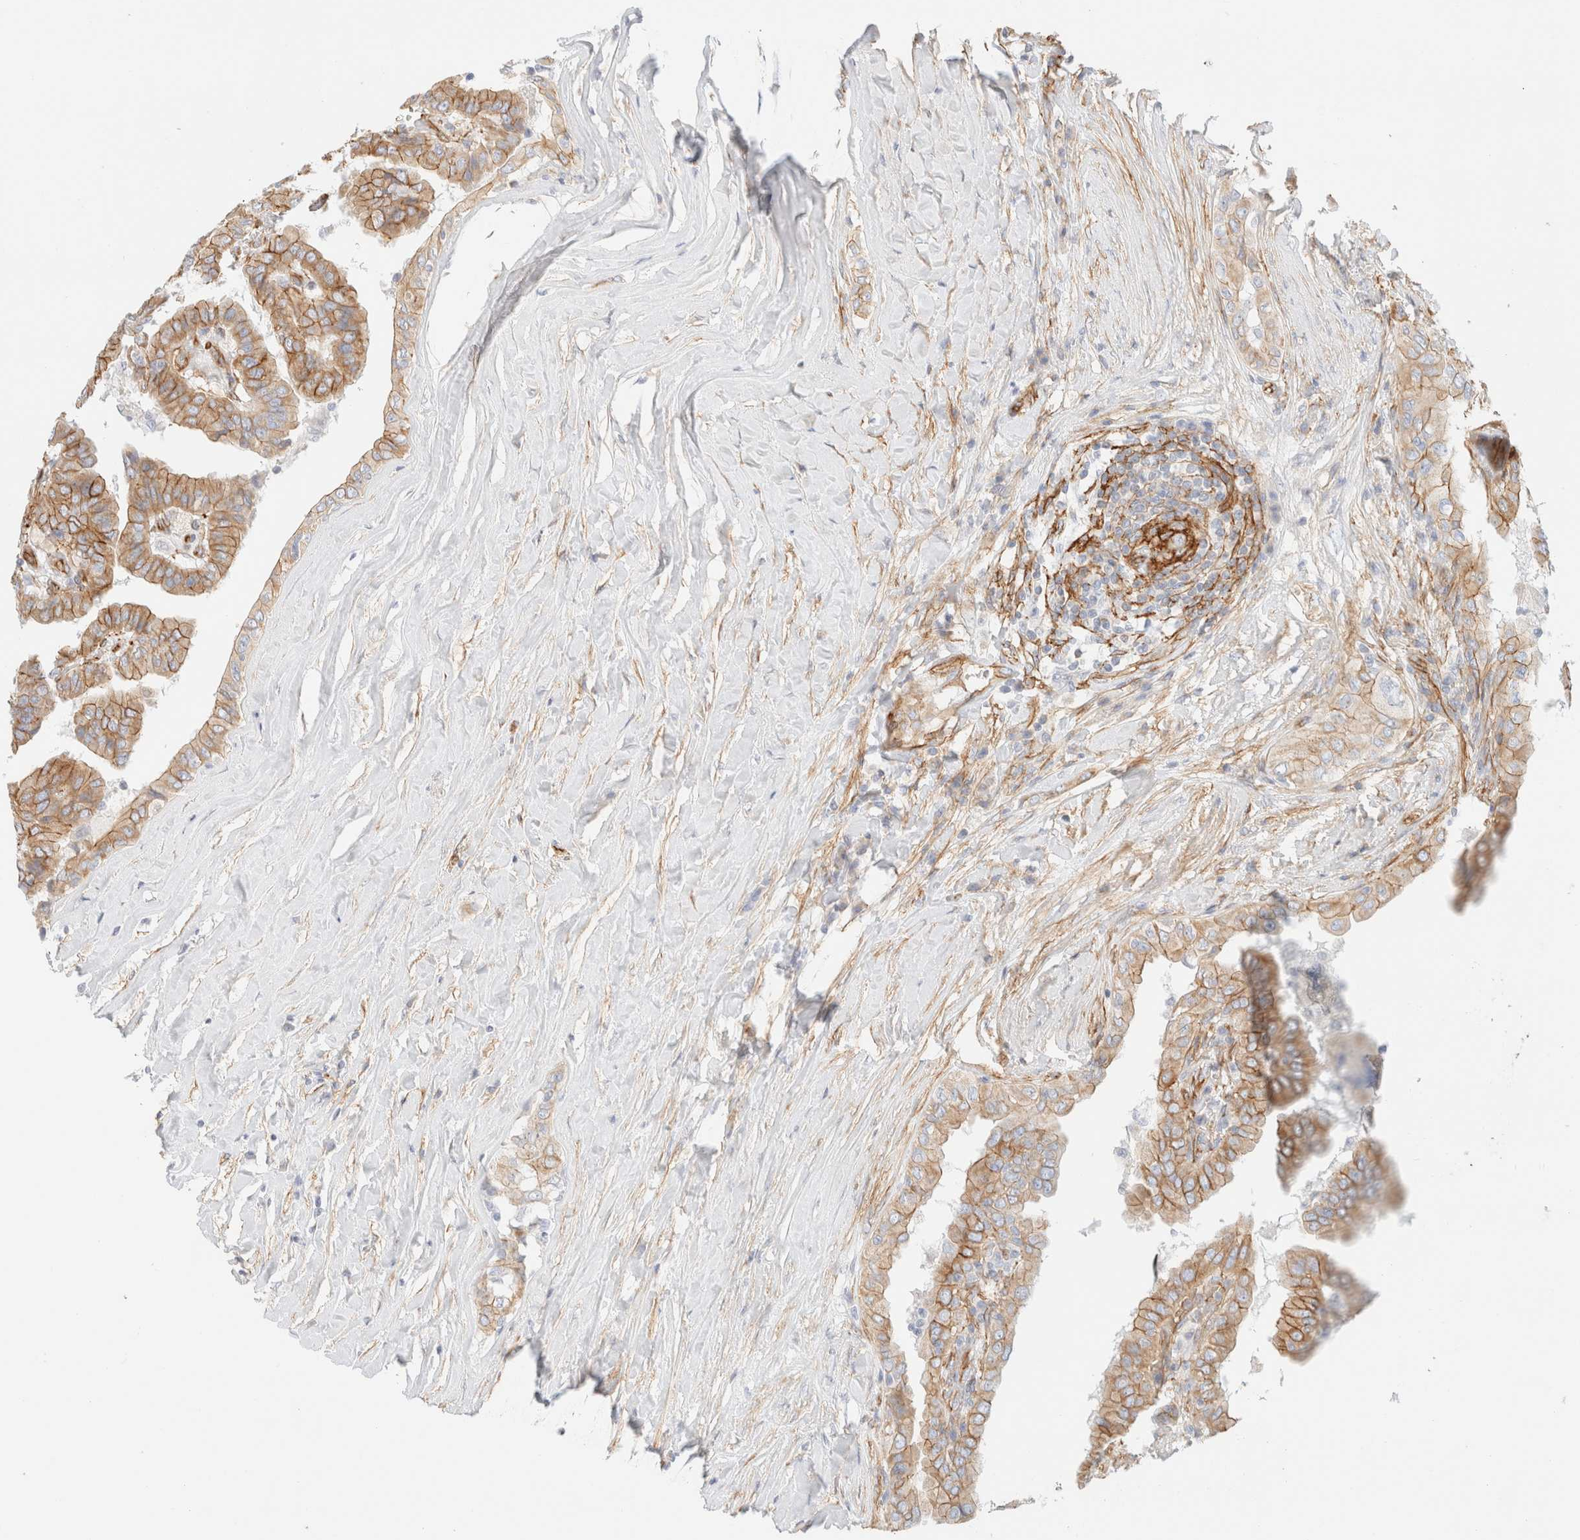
{"staining": {"intensity": "moderate", "quantity": ">75%", "location": "cytoplasmic/membranous"}, "tissue": "thyroid cancer", "cell_type": "Tumor cells", "image_type": "cancer", "snomed": [{"axis": "morphology", "description": "Papillary adenocarcinoma, NOS"}, {"axis": "topography", "description": "Thyroid gland"}], "caption": "Protein expression analysis of thyroid cancer (papillary adenocarcinoma) reveals moderate cytoplasmic/membranous staining in about >75% of tumor cells.", "gene": "CYB5R4", "patient": {"sex": "male", "age": 33}}